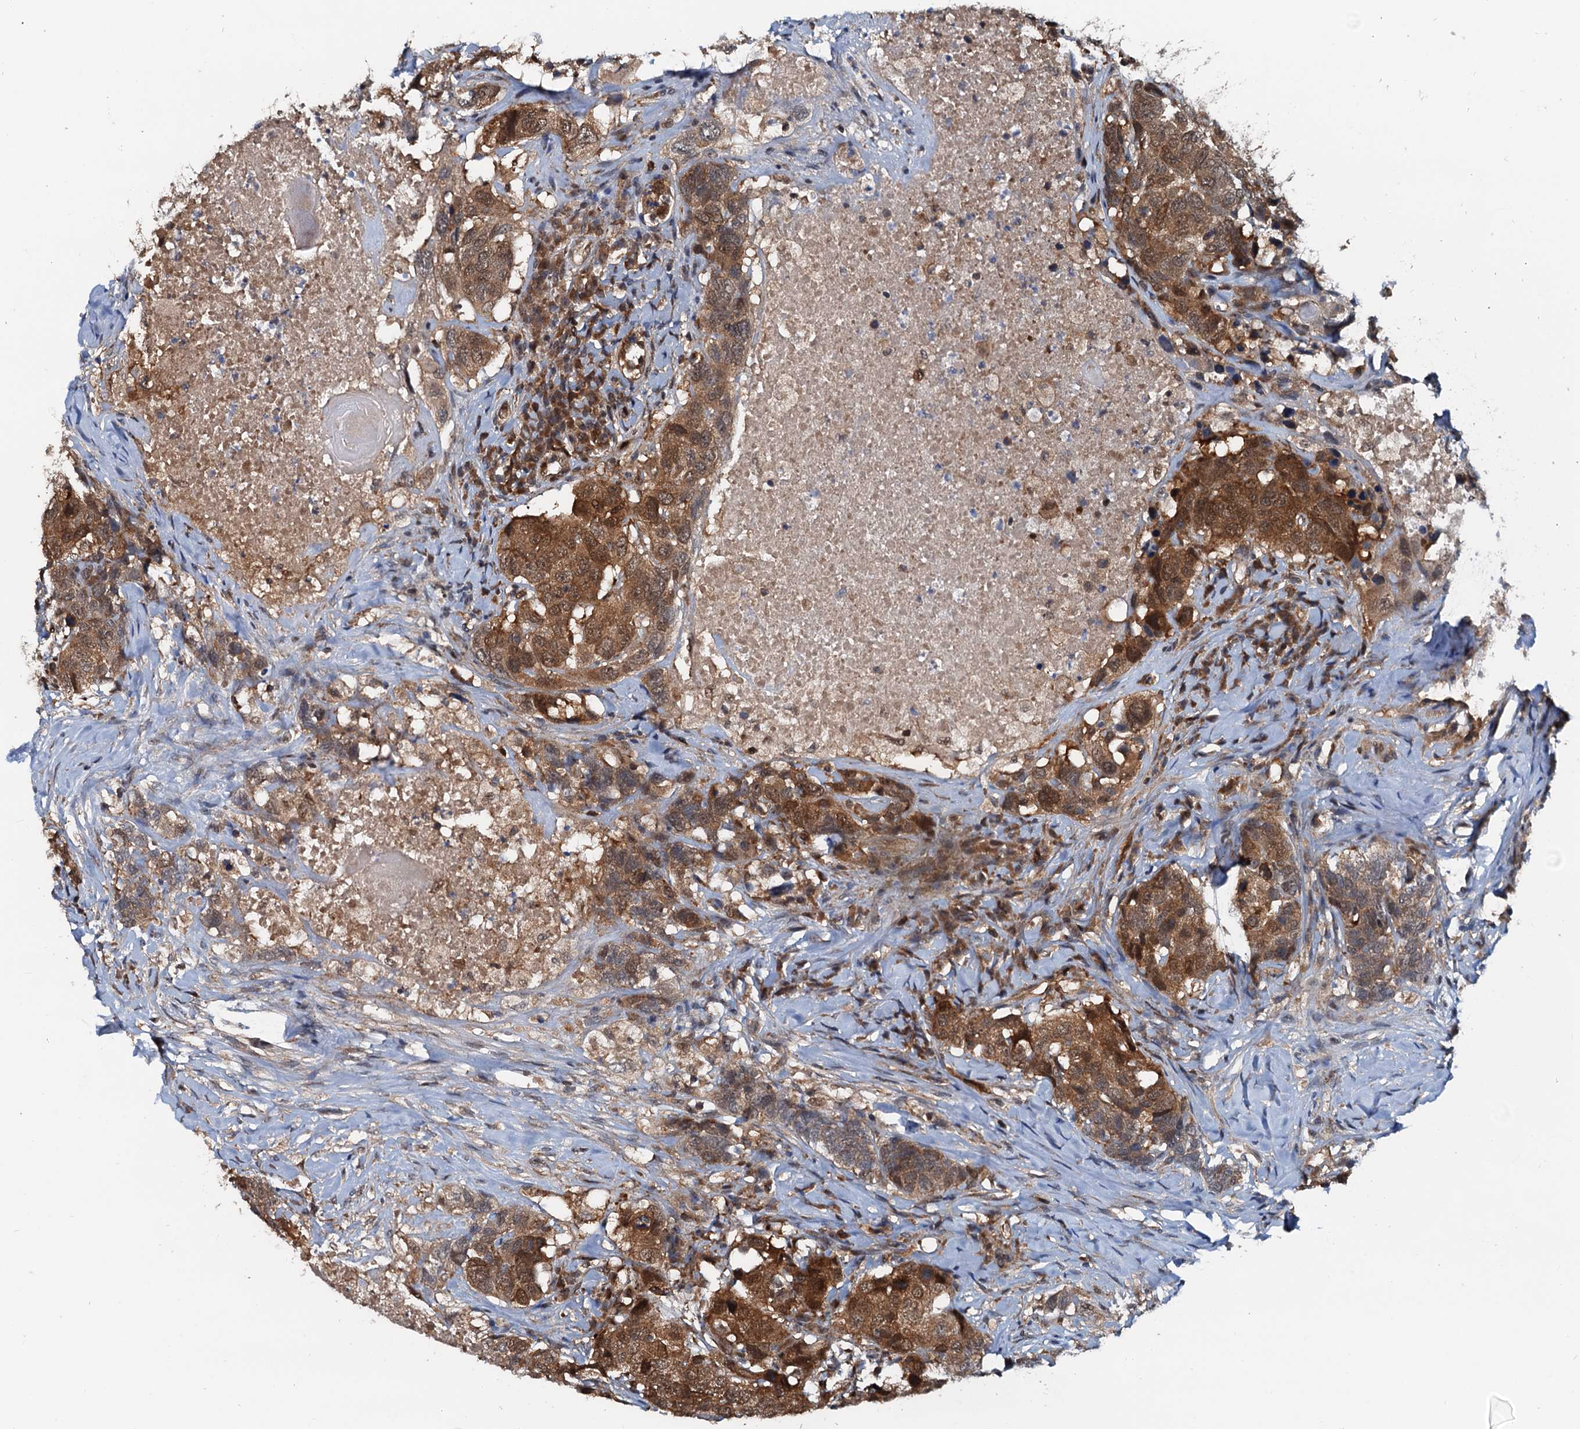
{"staining": {"intensity": "moderate", "quantity": ">75%", "location": "cytoplasmic/membranous,nuclear"}, "tissue": "head and neck cancer", "cell_type": "Tumor cells", "image_type": "cancer", "snomed": [{"axis": "morphology", "description": "Squamous cell carcinoma, NOS"}, {"axis": "topography", "description": "Head-Neck"}], "caption": "Protein expression analysis of human squamous cell carcinoma (head and neck) reveals moderate cytoplasmic/membranous and nuclear positivity in approximately >75% of tumor cells. (Stains: DAB (3,3'-diaminobenzidine) in brown, nuclei in blue, Microscopy: brightfield microscopy at high magnification).", "gene": "AAGAB", "patient": {"sex": "male", "age": 66}}